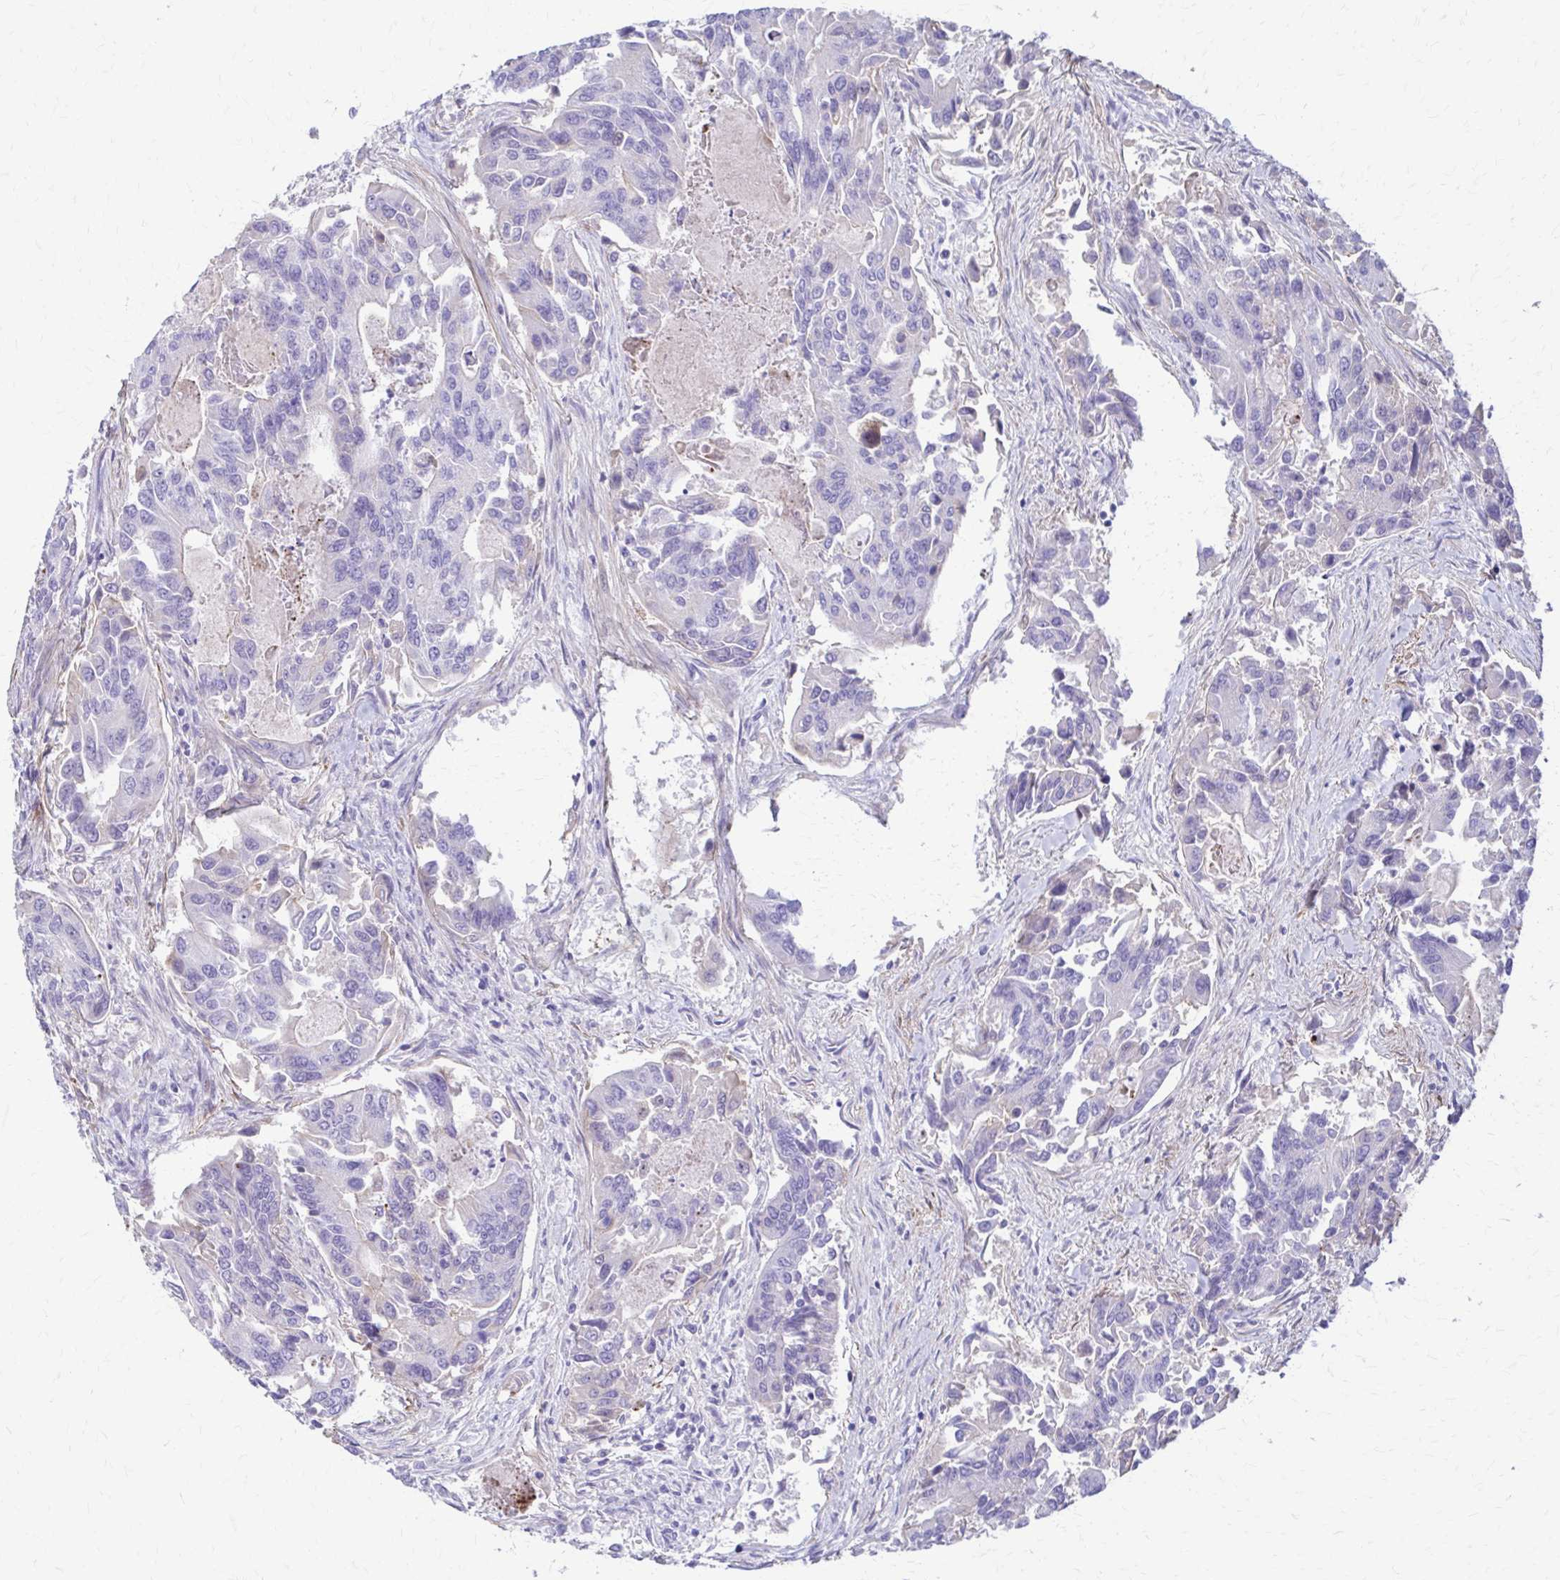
{"staining": {"intensity": "negative", "quantity": "none", "location": "none"}, "tissue": "colorectal cancer", "cell_type": "Tumor cells", "image_type": "cancer", "snomed": [{"axis": "morphology", "description": "Adenocarcinoma, NOS"}, {"axis": "topography", "description": "Colon"}], "caption": "The immunohistochemistry (IHC) histopathology image has no significant staining in tumor cells of adenocarcinoma (colorectal) tissue.", "gene": "DSP", "patient": {"sex": "female", "age": 67}}